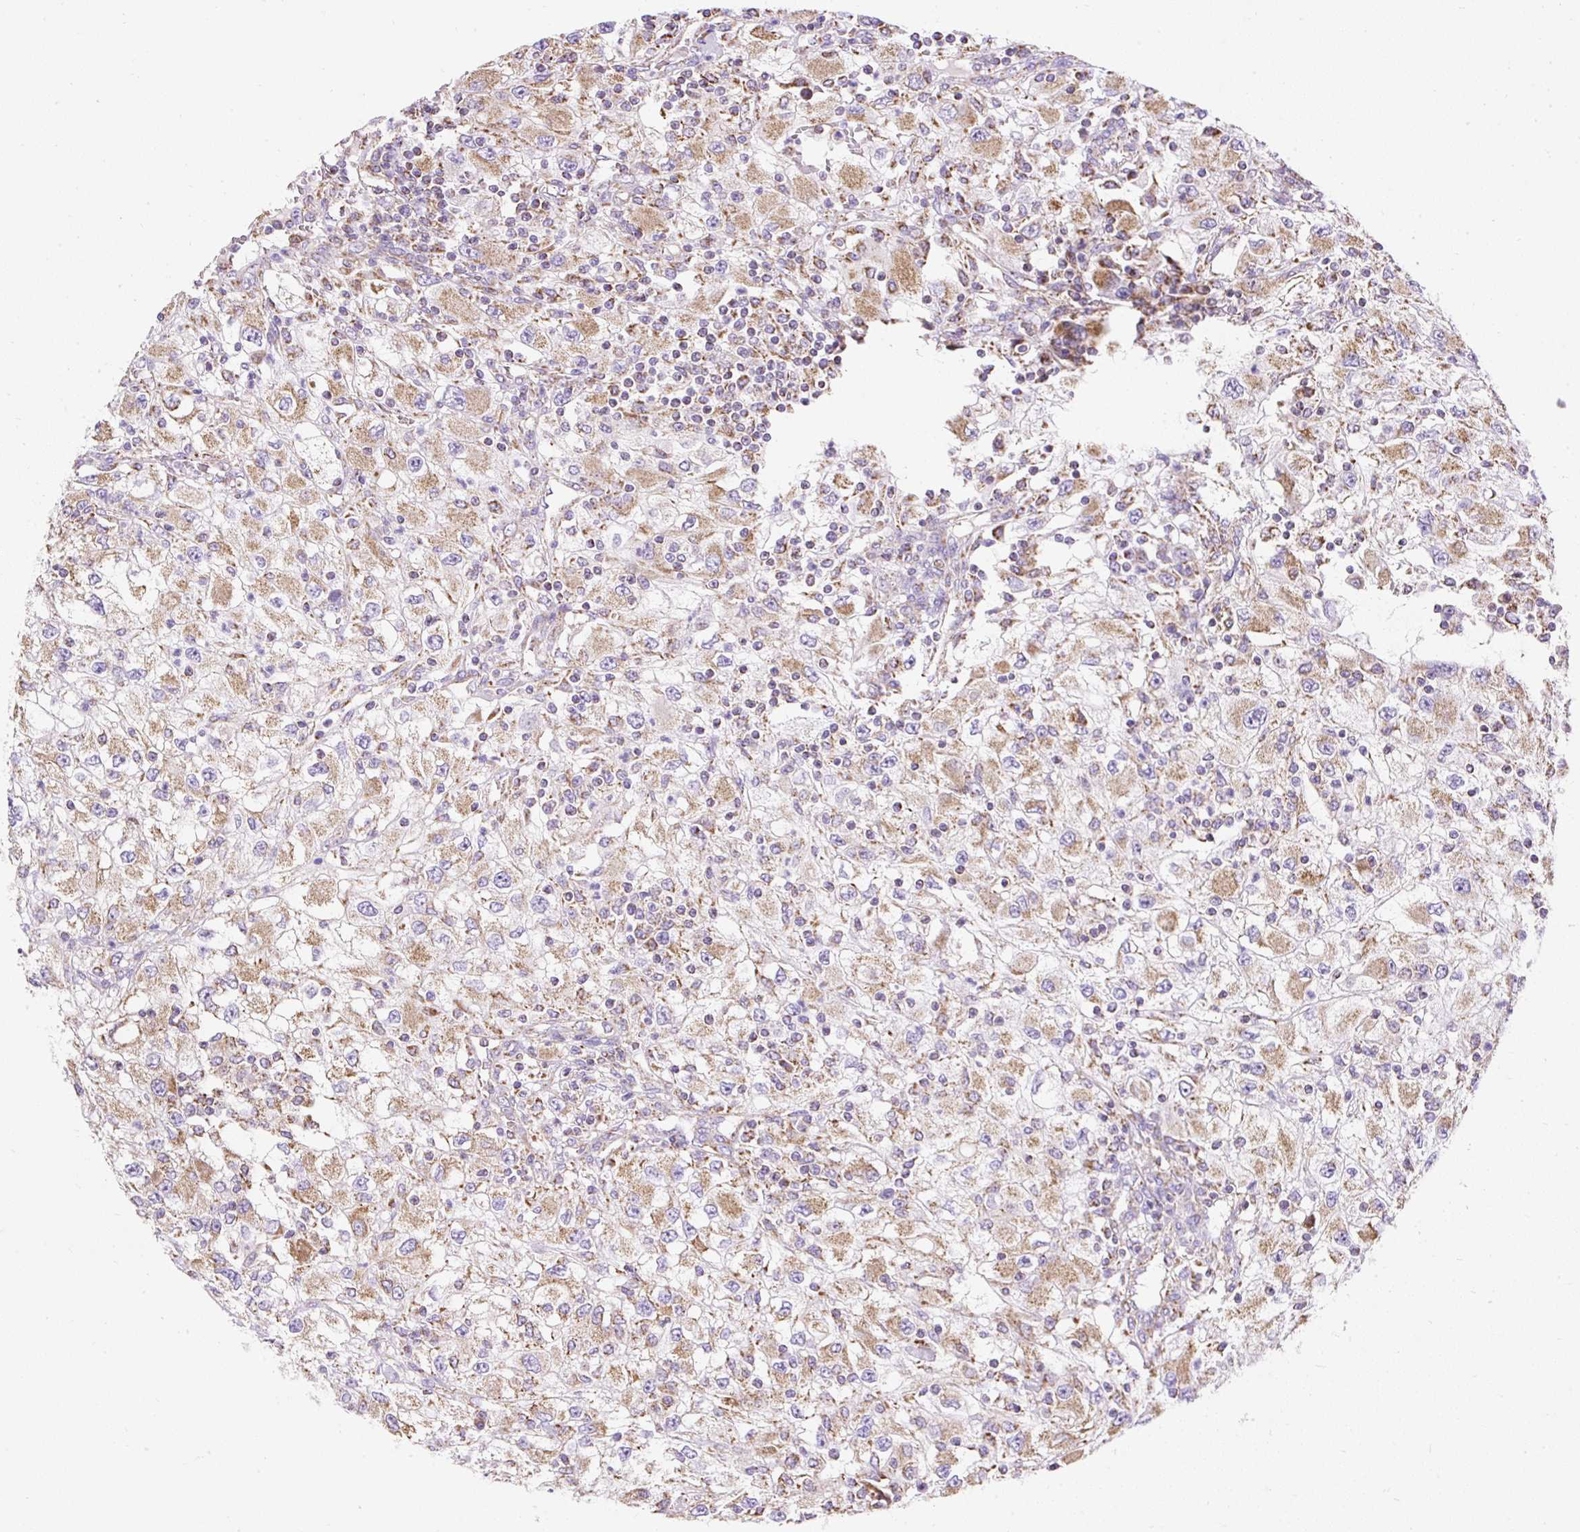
{"staining": {"intensity": "moderate", "quantity": ">75%", "location": "cytoplasmic/membranous"}, "tissue": "renal cancer", "cell_type": "Tumor cells", "image_type": "cancer", "snomed": [{"axis": "morphology", "description": "Adenocarcinoma, NOS"}, {"axis": "topography", "description": "Kidney"}], "caption": "A high-resolution photomicrograph shows immunohistochemistry (IHC) staining of renal adenocarcinoma, which reveals moderate cytoplasmic/membranous expression in approximately >75% of tumor cells.", "gene": "DAAM2", "patient": {"sex": "female", "age": 67}}